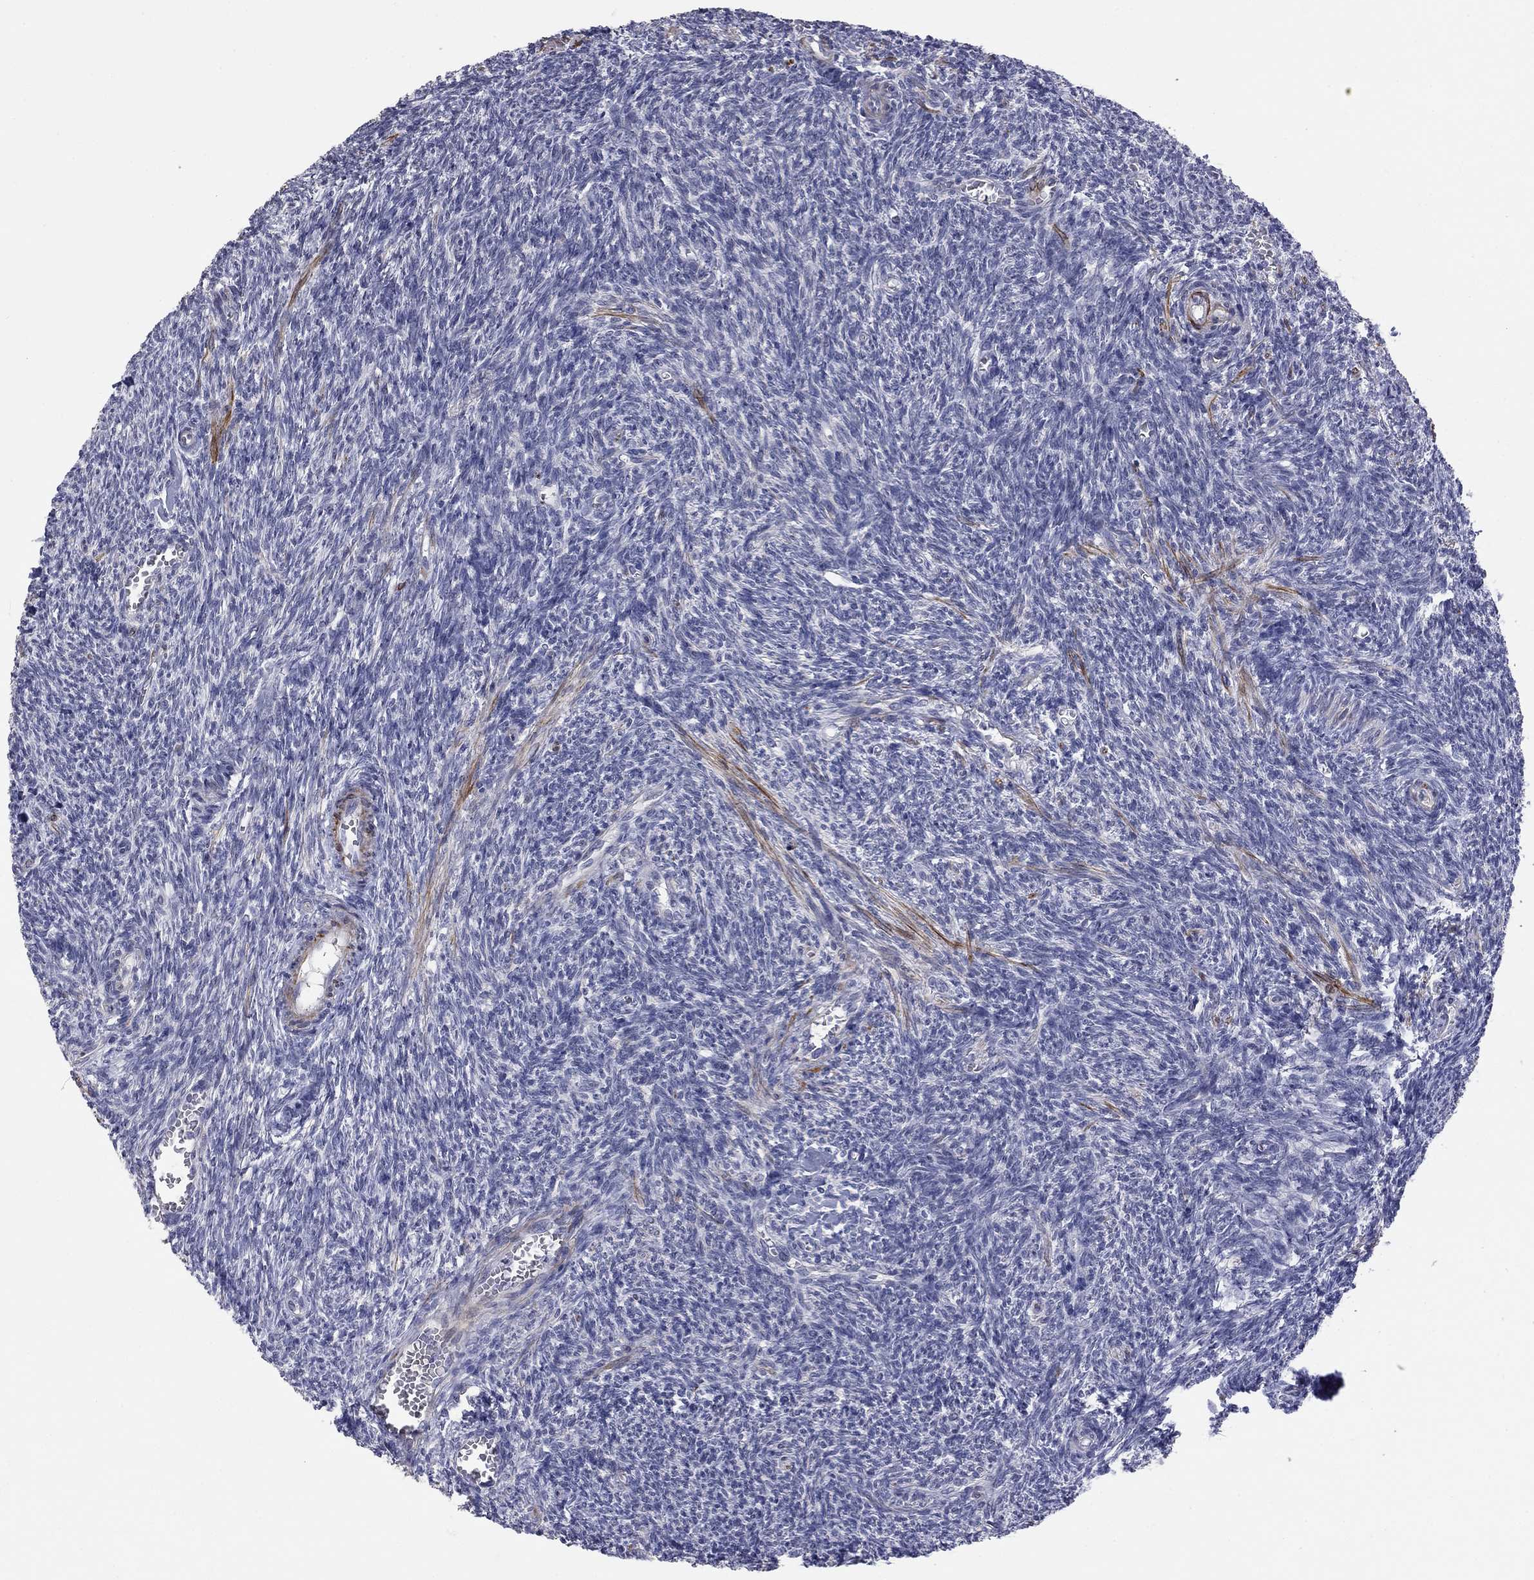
{"staining": {"intensity": "negative", "quantity": "none", "location": "none"}, "tissue": "ovary", "cell_type": "Follicle cells", "image_type": "normal", "snomed": [{"axis": "morphology", "description": "Normal tissue, NOS"}, {"axis": "topography", "description": "Ovary"}], "caption": "A high-resolution micrograph shows immunohistochemistry staining of unremarkable ovary, which displays no significant staining in follicle cells. The staining was performed using DAB to visualize the protein expression in brown, while the nuclei were stained in blue with hematoxylin (Magnification: 20x).", "gene": "IP6K3", "patient": {"sex": "female", "age": 27}}